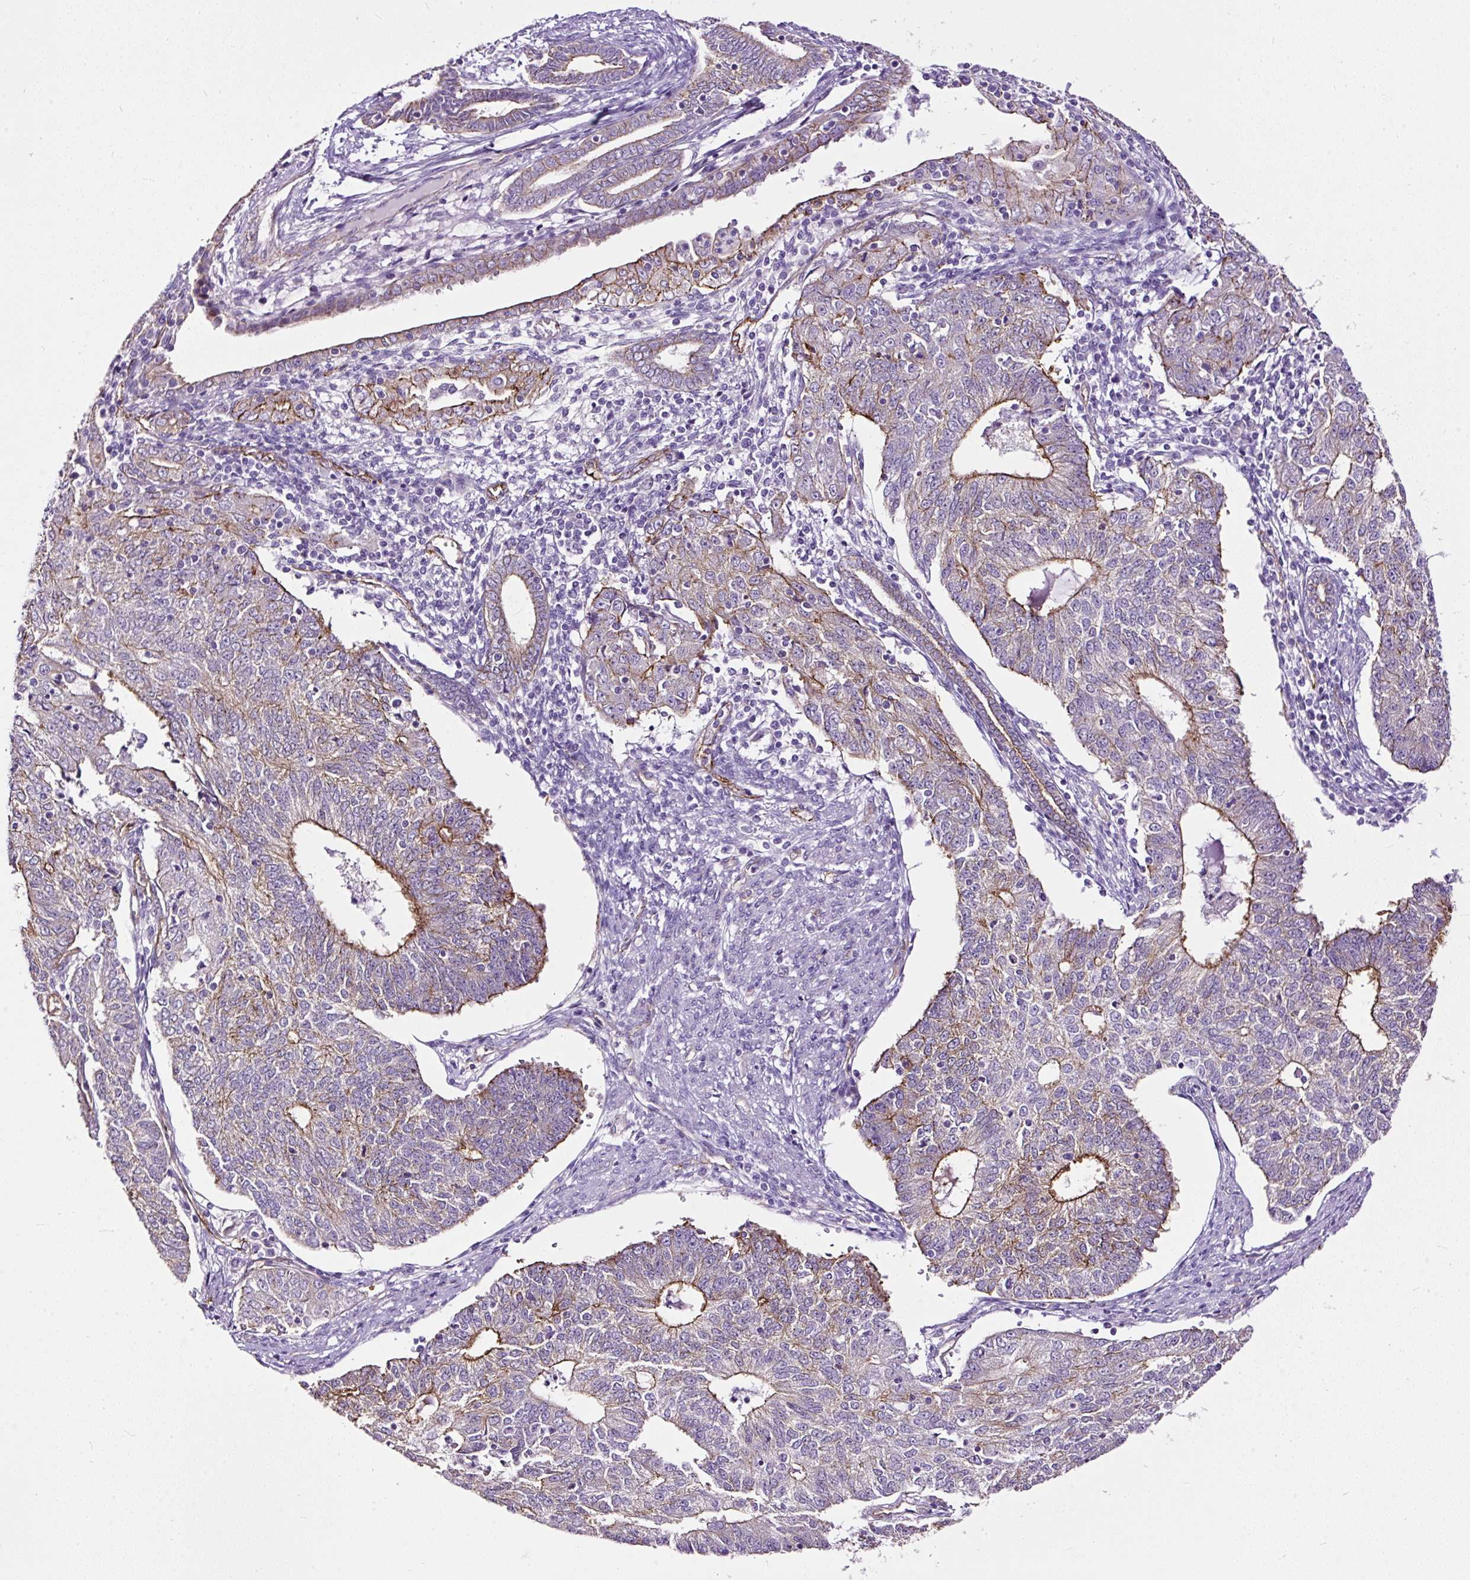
{"staining": {"intensity": "moderate", "quantity": "<25%", "location": "cytoplasmic/membranous"}, "tissue": "endometrial cancer", "cell_type": "Tumor cells", "image_type": "cancer", "snomed": [{"axis": "morphology", "description": "Adenocarcinoma, NOS"}, {"axis": "topography", "description": "Endometrium"}], "caption": "IHC of endometrial adenocarcinoma shows low levels of moderate cytoplasmic/membranous positivity in about <25% of tumor cells.", "gene": "MAGEB16", "patient": {"sex": "female", "age": 56}}